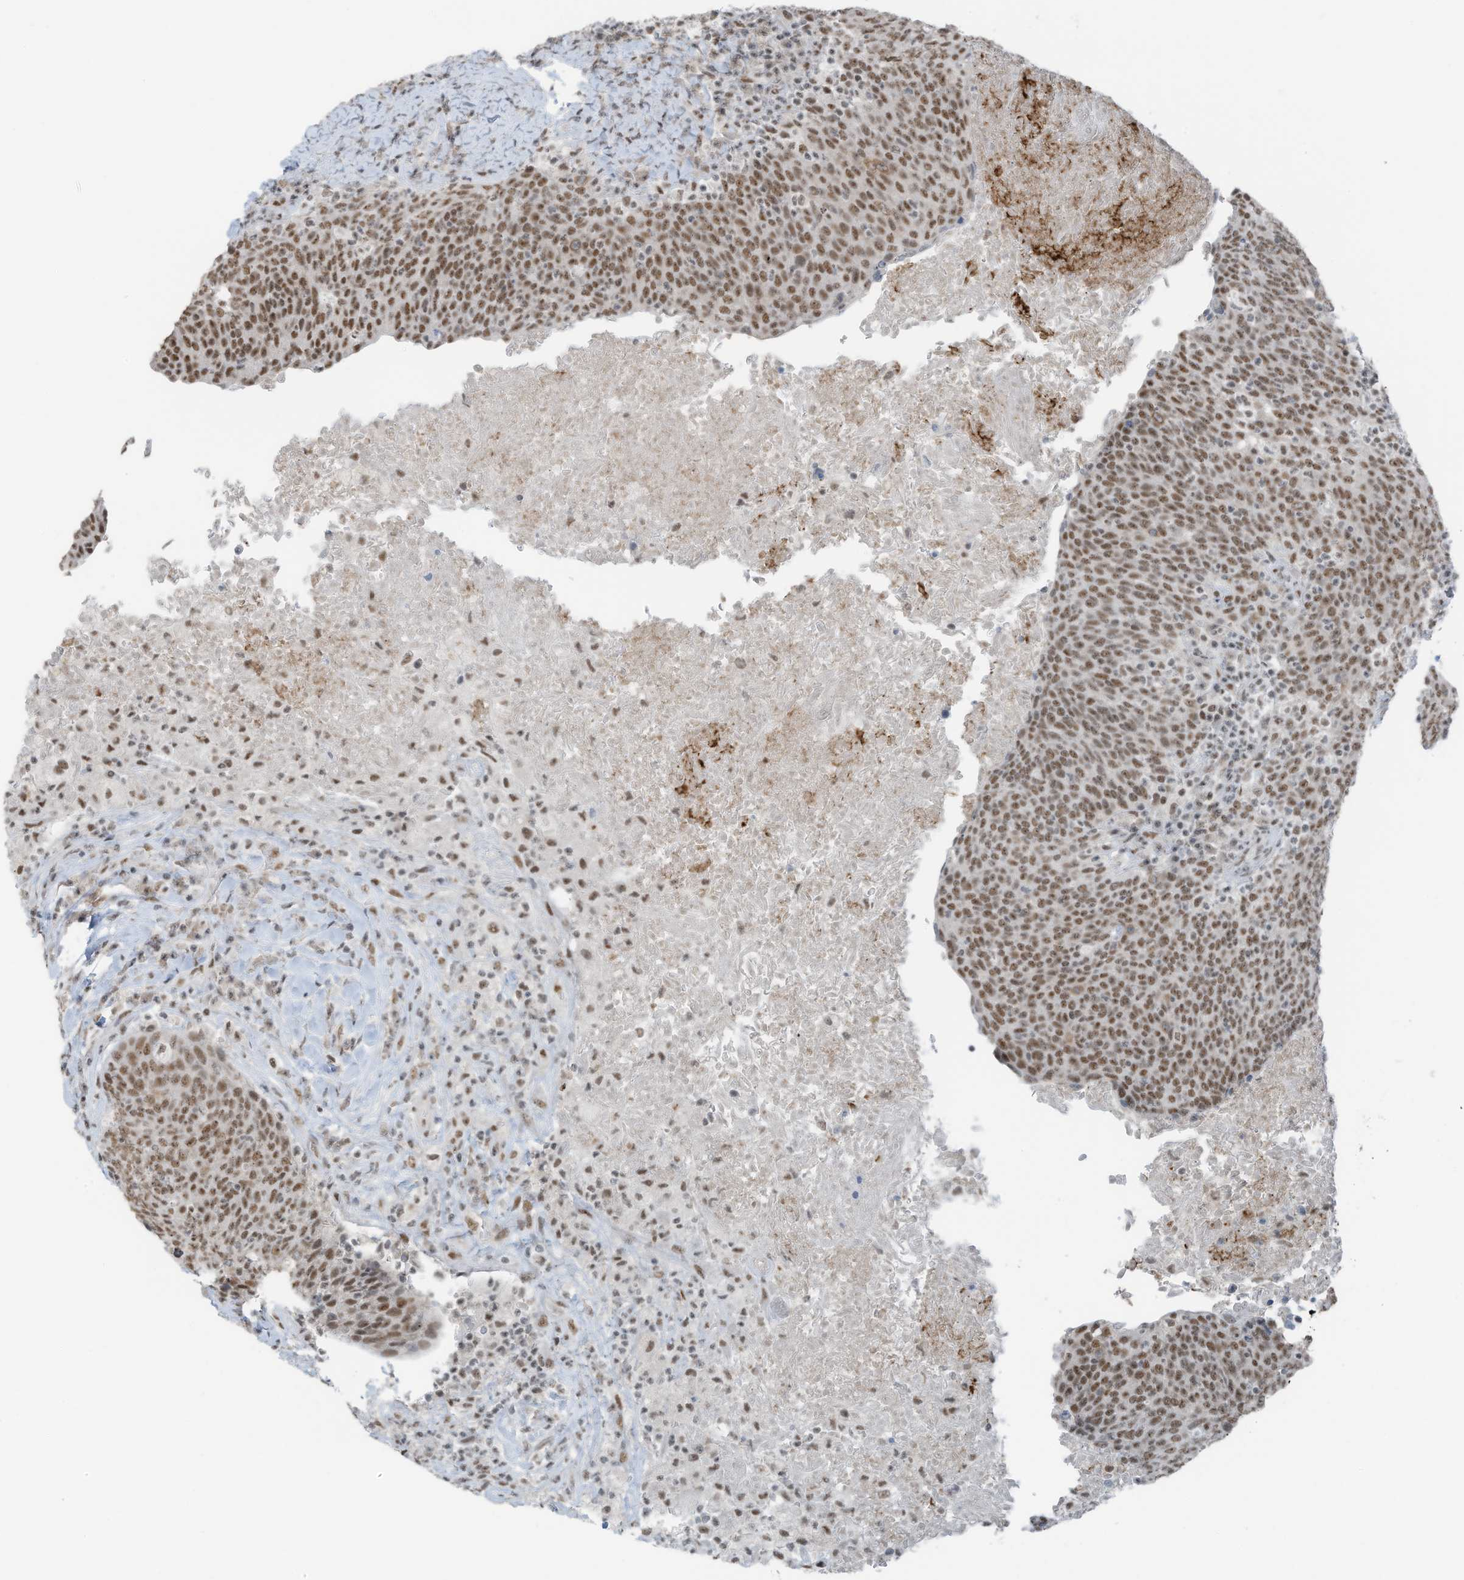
{"staining": {"intensity": "moderate", "quantity": ">75%", "location": "nuclear"}, "tissue": "head and neck cancer", "cell_type": "Tumor cells", "image_type": "cancer", "snomed": [{"axis": "morphology", "description": "Squamous cell carcinoma, NOS"}, {"axis": "morphology", "description": "Squamous cell carcinoma, metastatic, NOS"}, {"axis": "topography", "description": "Lymph node"}, {"axis": "topography", "description": "Head-Neck"}], "caption": "Immunohistochemistry staining of head and neck metastatic squamous cell carcinoma, which reveals medium levels of moderate nuclear expression in approximately >75% of tumor cells indicating moderate nuclear protein expression. The staining was performed using DAB (3,3'-diaminobenzidine) (brown) for protein detection and nuclei were counterstained in hematoxylin (blue).", "gene": "WRNIP1", "patient": {"sex": "male", "age": 62}}